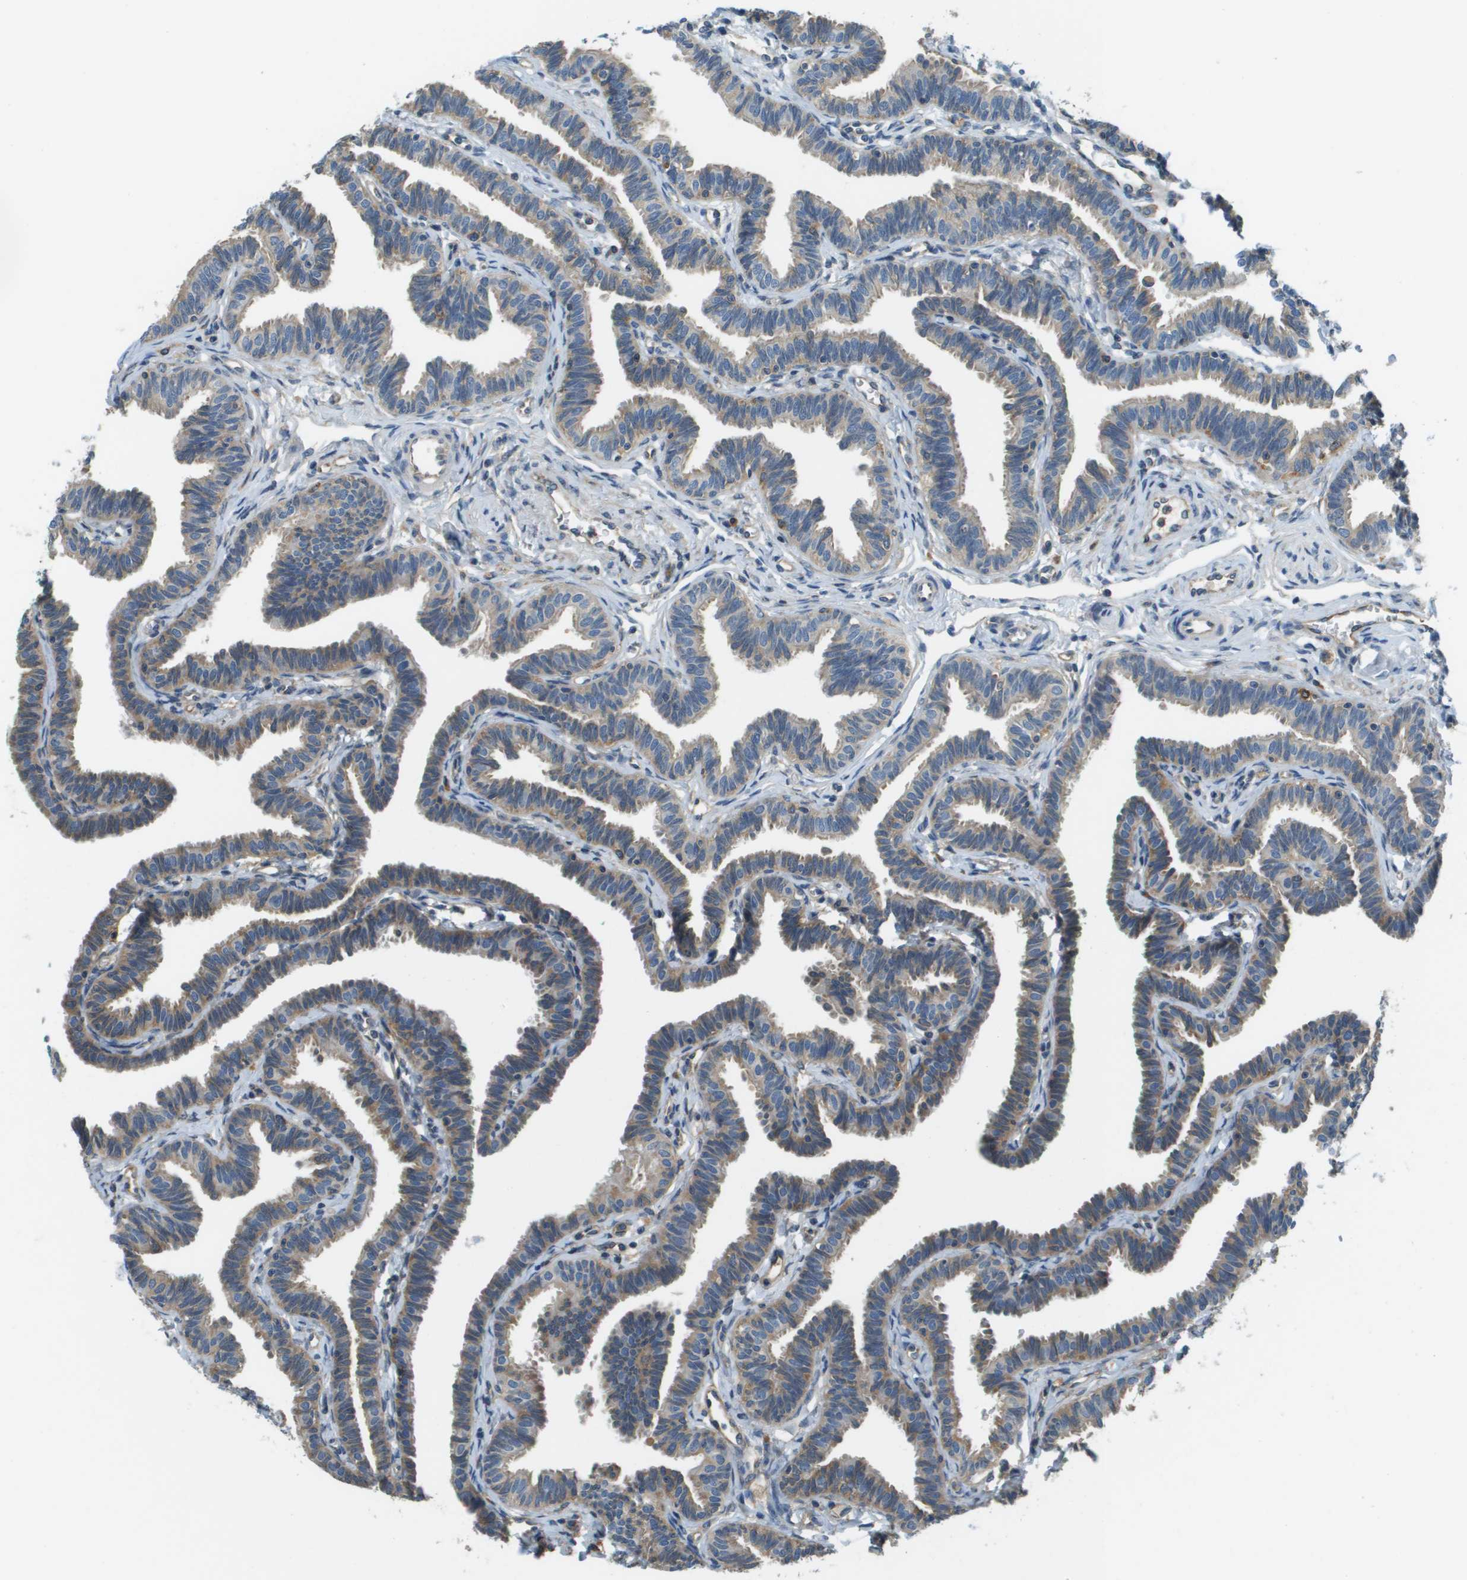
{"staining": {"intensity": "weak", "quantity": "25%-75%", "location": "cytoplasmic/membranous"}, "tissue": "fallopian tube", "cell_type": "Glandular cells", "image_type": "normal", "snomed": [{"axis": "morphology", "description": "Normal tissue, NOS"}, {"axis": "topography", "description": "Fallopian tube"}, {"axis": "topography", "description": "Ovary"}], "caption": "High-power microscopy captured an IHC image of unremarkable fallopian tube, revealing weak cytoplasmic/membranous expression in approximately 25%-75% of glandular cells.", "gene": "SAMSN1", "patient": {"sex": "female", "age": 23}}